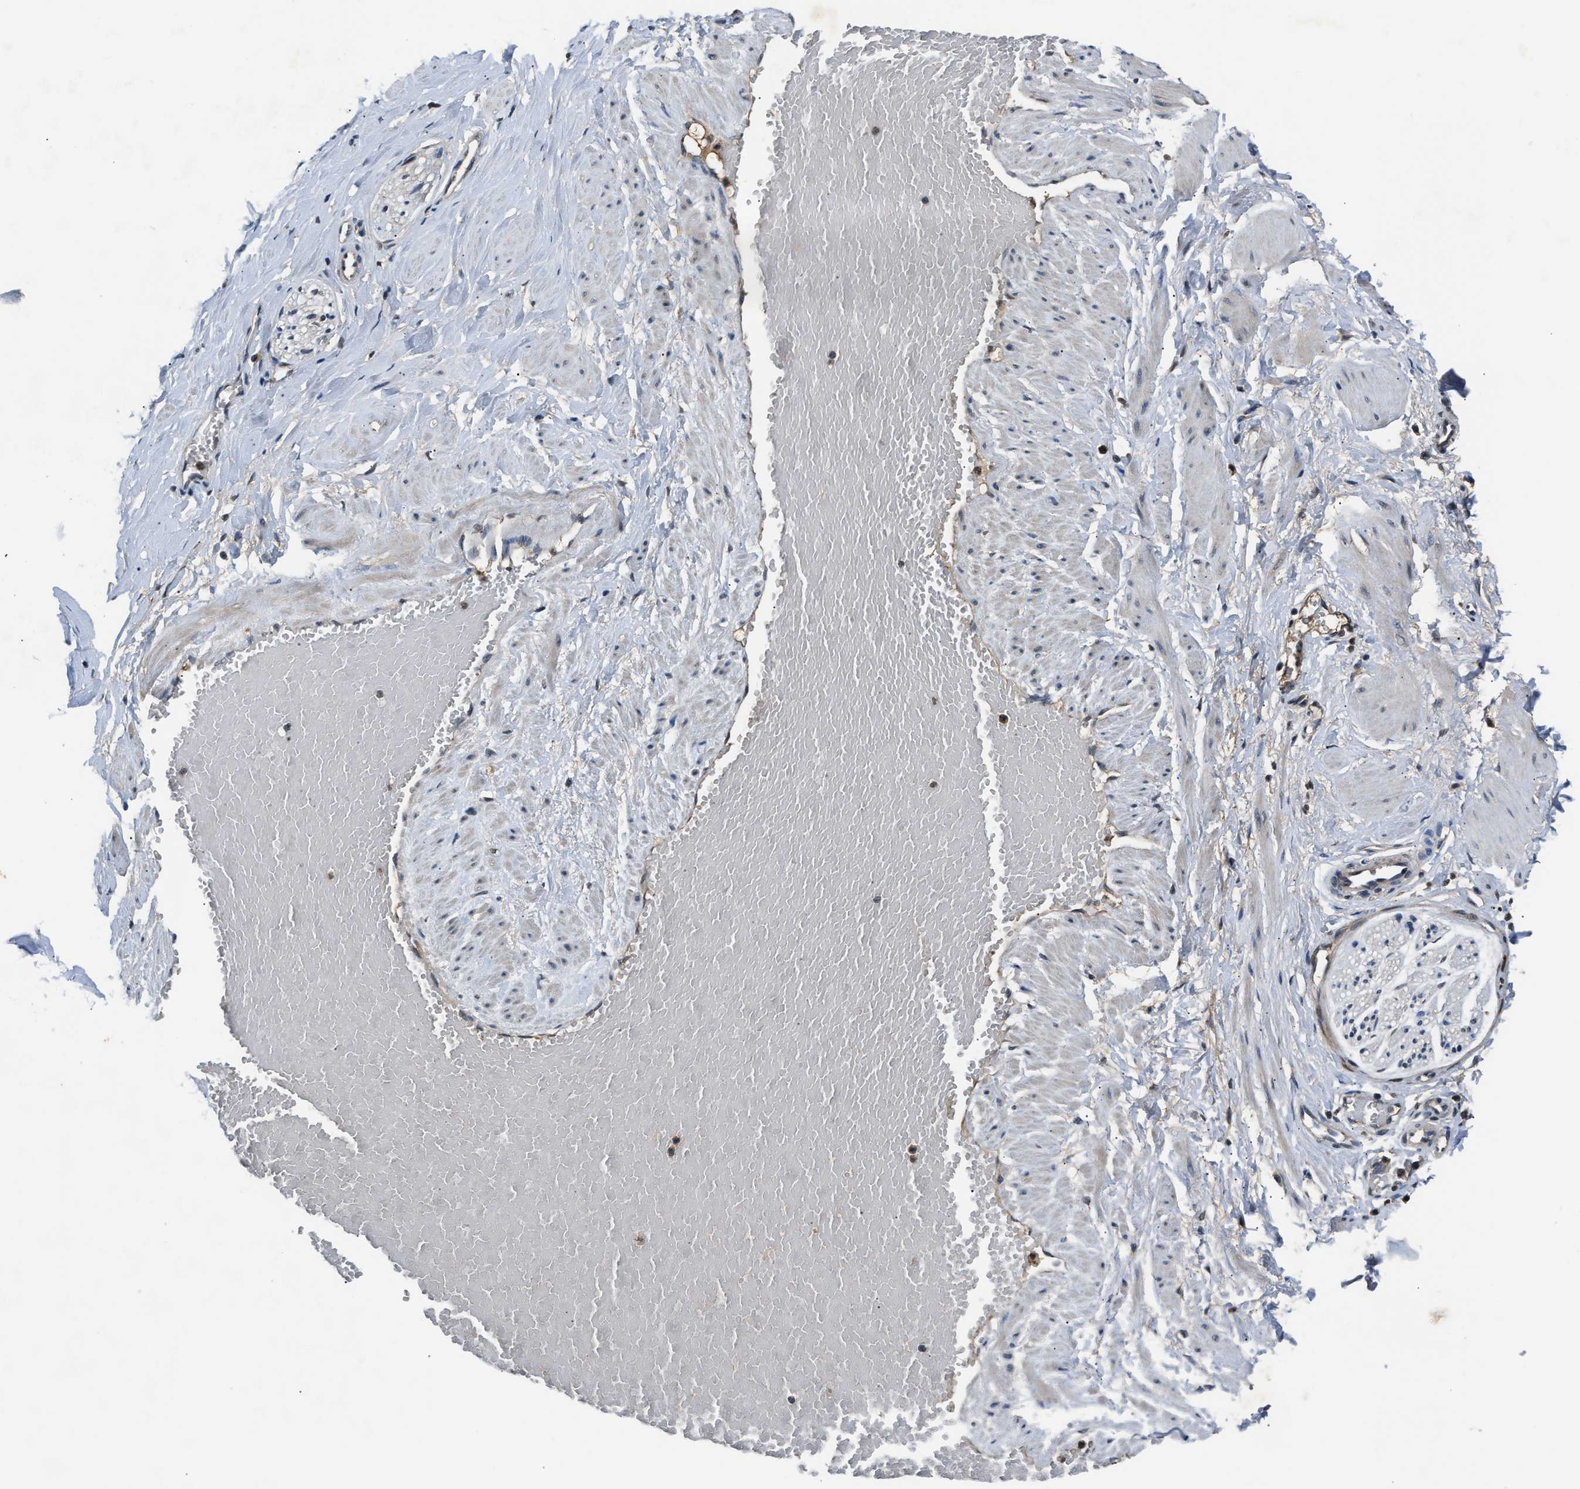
{"staining": {"intensity": "negative", "quantity": "none", "location": "none"}, "tissue": "adipose tissue", "cell_type": "Adipocytes", "image_type": "normal", "snomed": [{"axis": "morphology", "description": "Normal tissue, NOS"}, {"axis": "topography", "description": "Soft tissue"}, {"axis": "topography", "description": "Vascular tissue"}], "caption": "IHC of unremarkable adipose tissue shows no positivity in adipocytes. (Stains: DAB (3,3'-diaminobenzidine) immunohistochemistry with hematoxylin counter stain, Microscopy: brightfield microscopy at high magnification).", "gene": "TP53I3", "patient": {"sex": "female", "age": 35}}